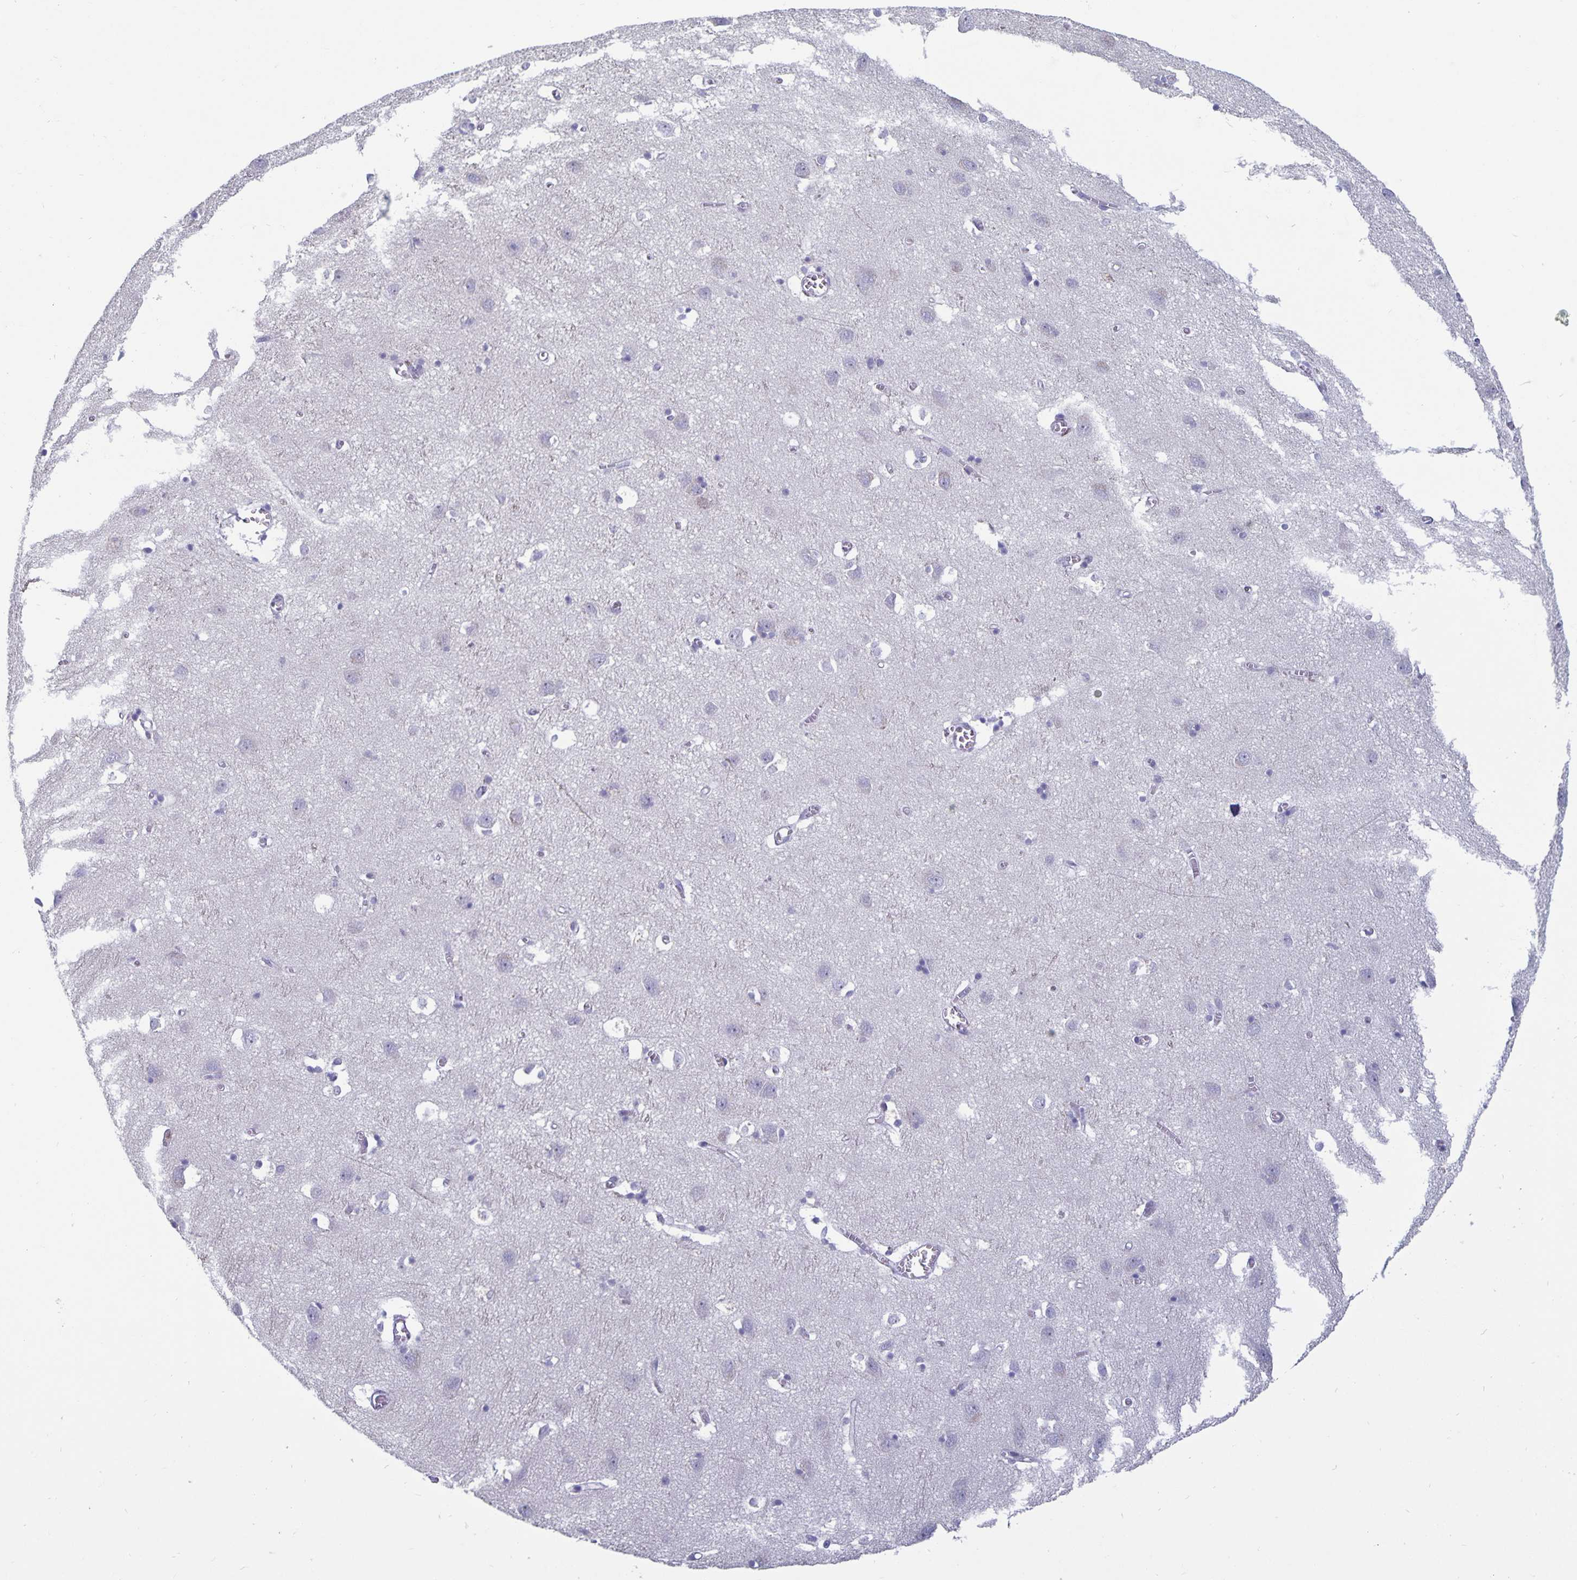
{"staining": {"intensity": "negative", "quantity": "none", "location": "none"}, "tissue": "cerebral cortex", "cell_type": "Endothelial cells", "image_type": "normal", "snomed": [{"axis": "morphology", "description": "Normal tissue, NOS"}, {"axis": "topography", "description": "Cerebral cortex"}], "caption": "Immunohistochemistry histopathology image of benign cerebral cortex: human cerebral cortex stained with DAB (3,3'-diaminobenzidine) demonstrates no significant protein positivity in endothelial cells.", "gene": "PLCB3", "patient": {"sex": "male", "age": 70}}